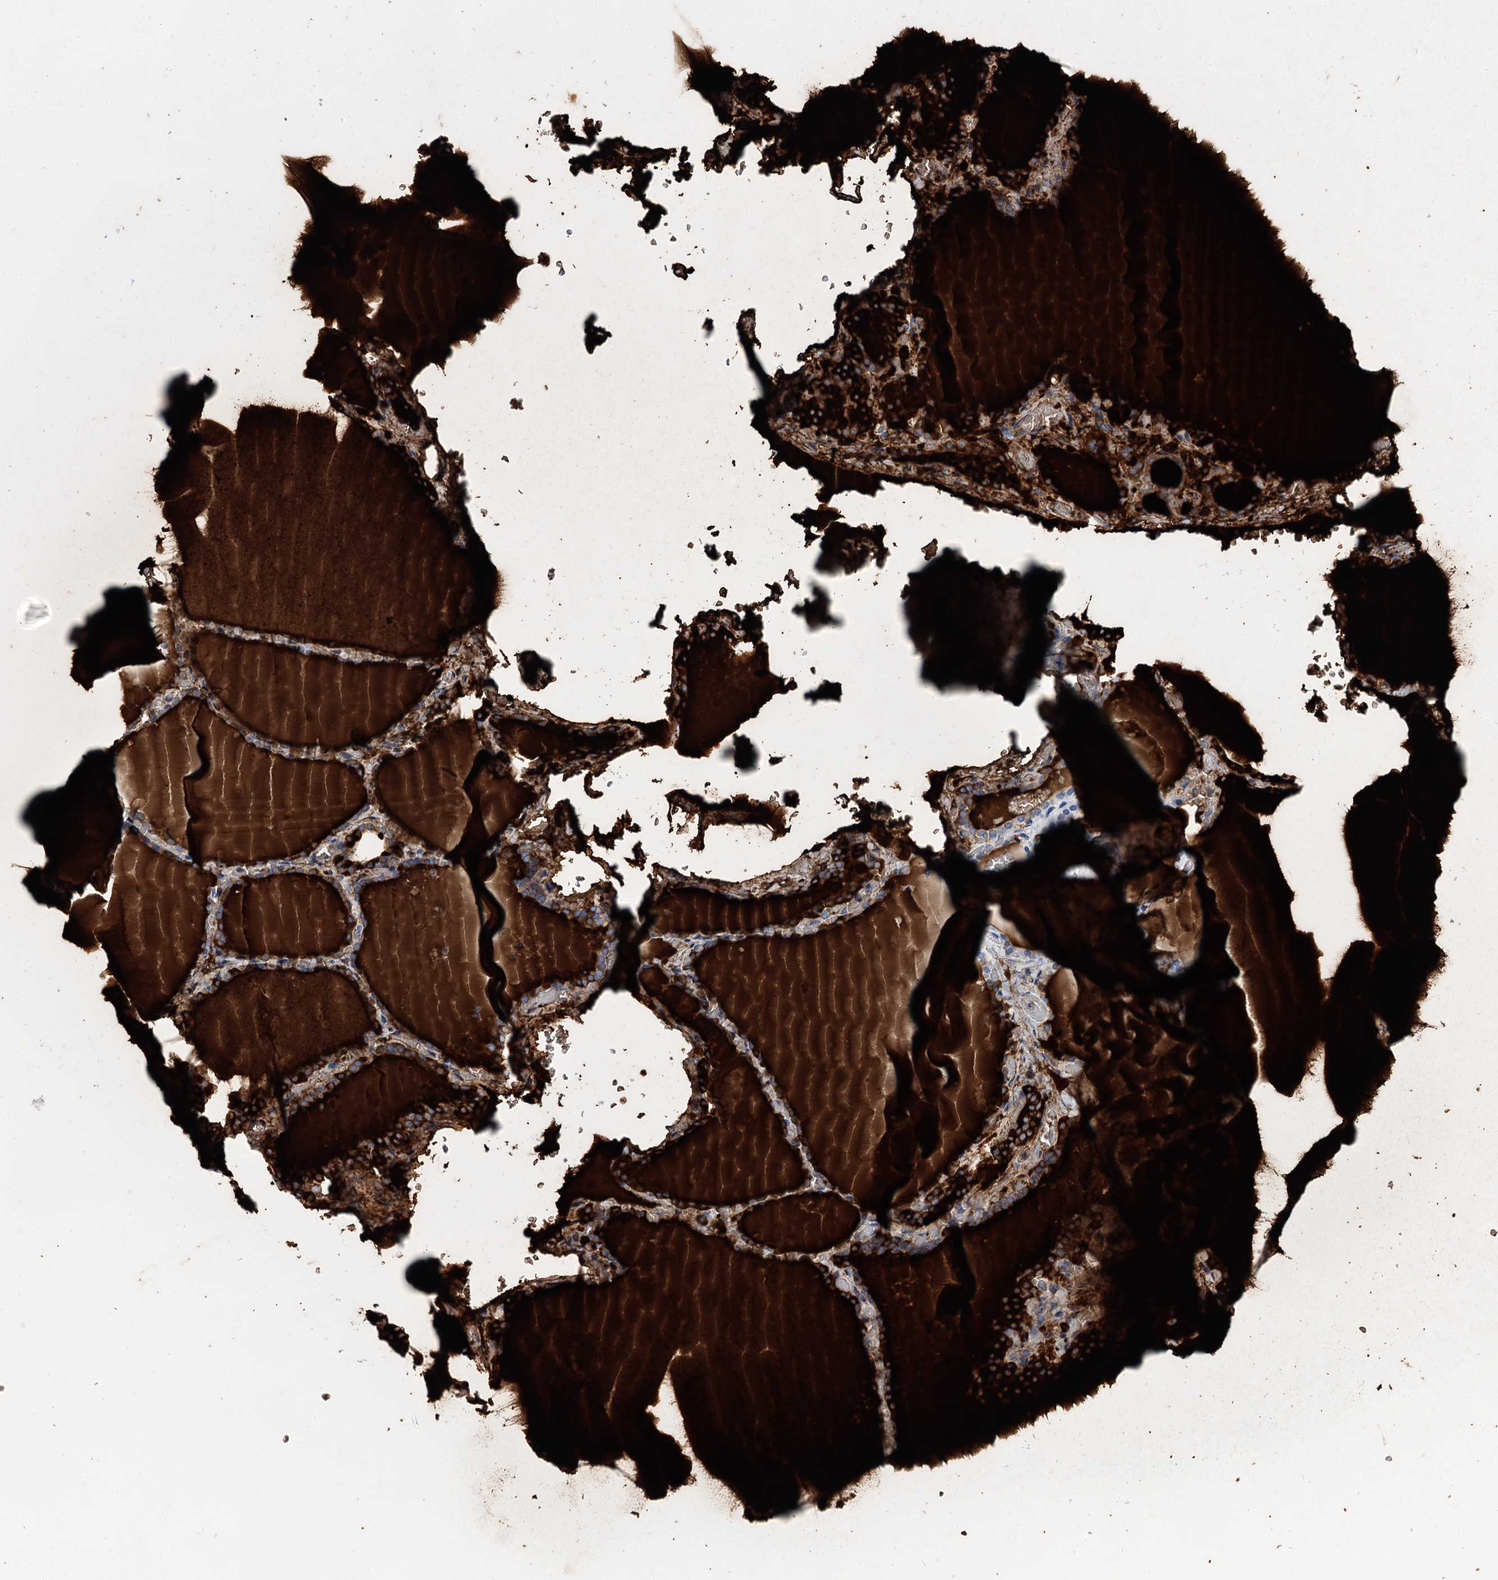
{"staining": {"intensity": "strong", "quantity": ">75%", "location": "cytoplasmic/membranous"}, "tissue": "thyroid gland", "cell_type": "Glandular cells", "image_type": "normal", "snomed": [{"axis": "morphology", "description": "Normal tissue, NOS"}, {"axis": "topography", "description": "Thyroid gland"}], "caption": "Immunohistochemical staining of benign human thyroid gland exhibits high levels of strong cytoplasmic/membranous expression in about >75% of glandular cells. The staining is performed using DAB (3,3'-diaminobenzidine) brown chromogen to label protein expression. The nuclei are counter-stained blue using hematoxylin.", "gene": "UBASH3B", "patient": {"sex": "female", "age": 39}}